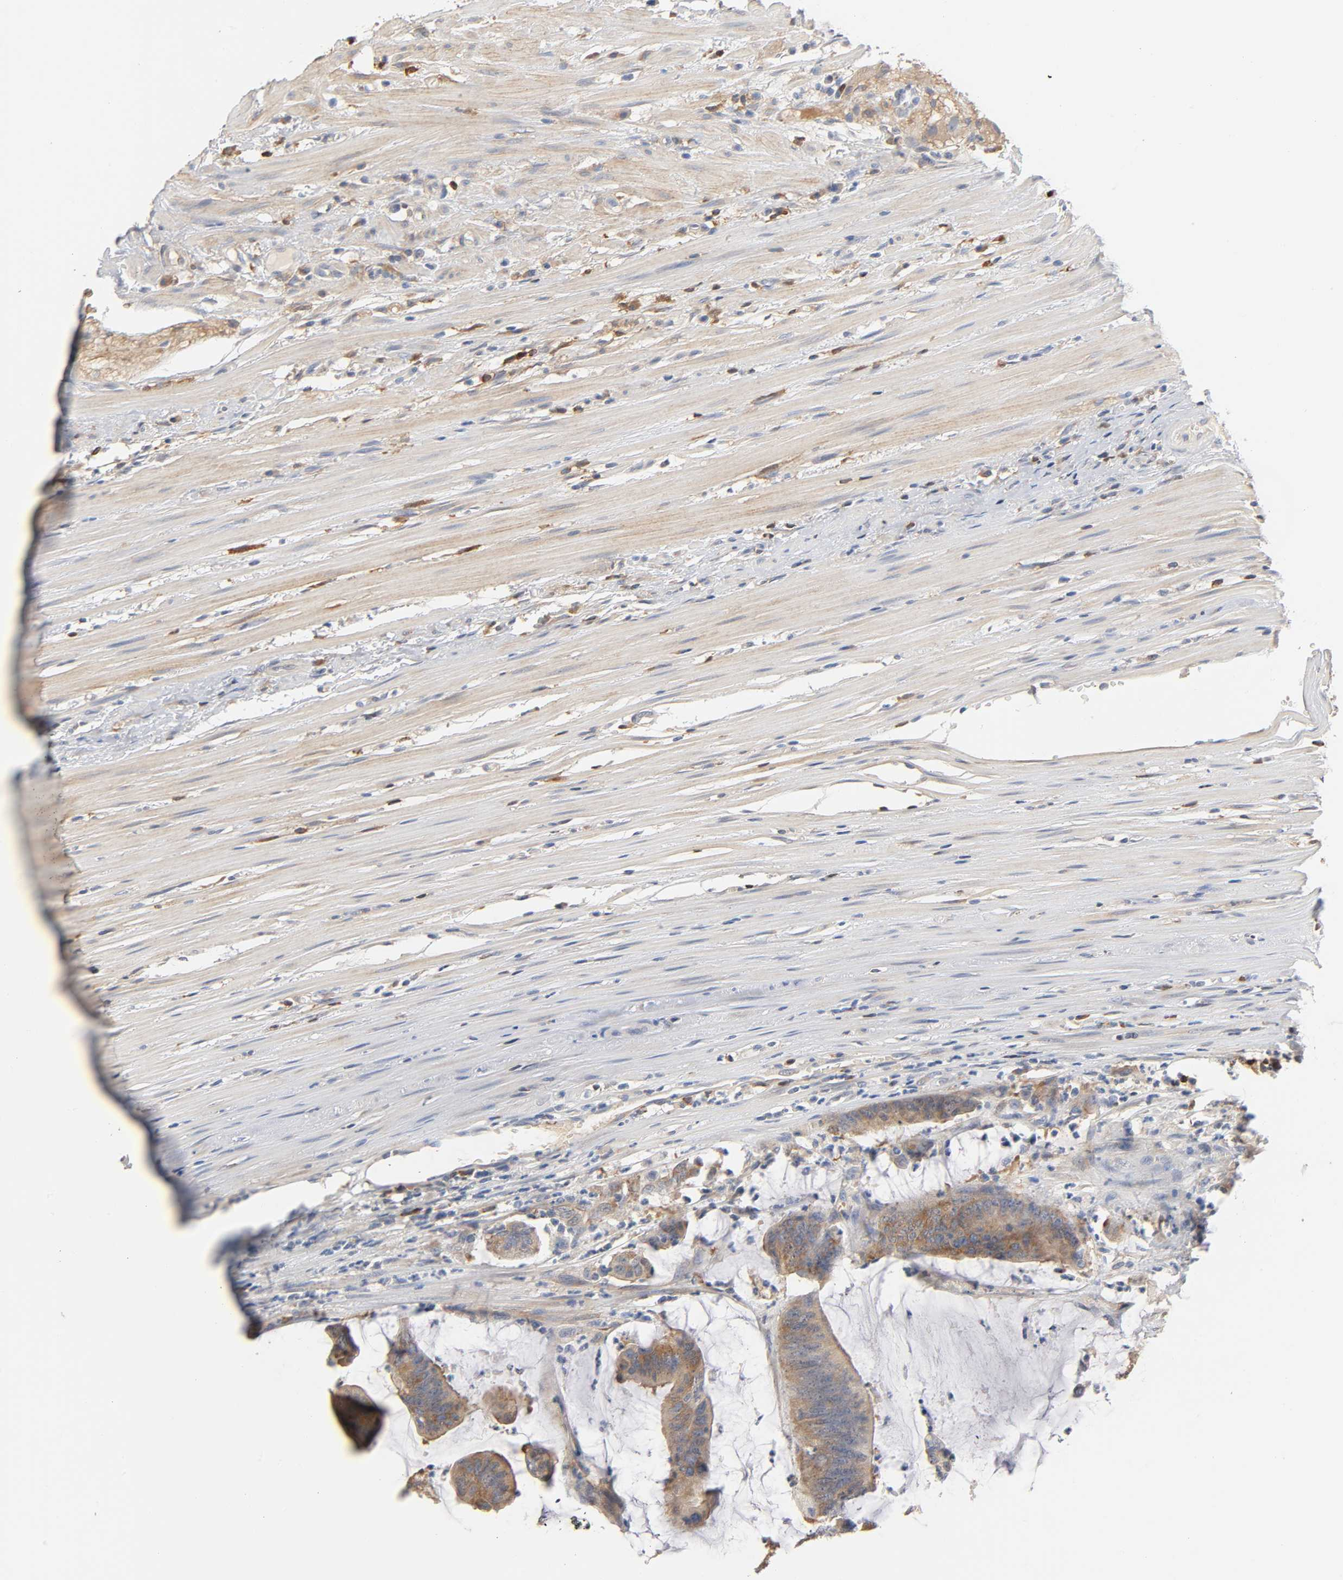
{"staining": {"intensity": "moderate", "quantity": ">75%", "location": "cytoplasmic/membranous"}, "tissue": "colorectal cancer", "cell_type": "Tumor cells", "image_type": "cancer", "snomed": [{"axis": "morphology", "description": "Adenocarcinoma, NOS"}, {"axis": "topography", "description": "Rectum"}], "caption": "This image exhibits immunohistochemistry staining of human colorectal adenocarcinoma, with medium moderate cytoplasmic/membranous staining in about >75% of tumor cells.", "gene": "BIN1", "patient": {"sex": "female", "age": 66}}